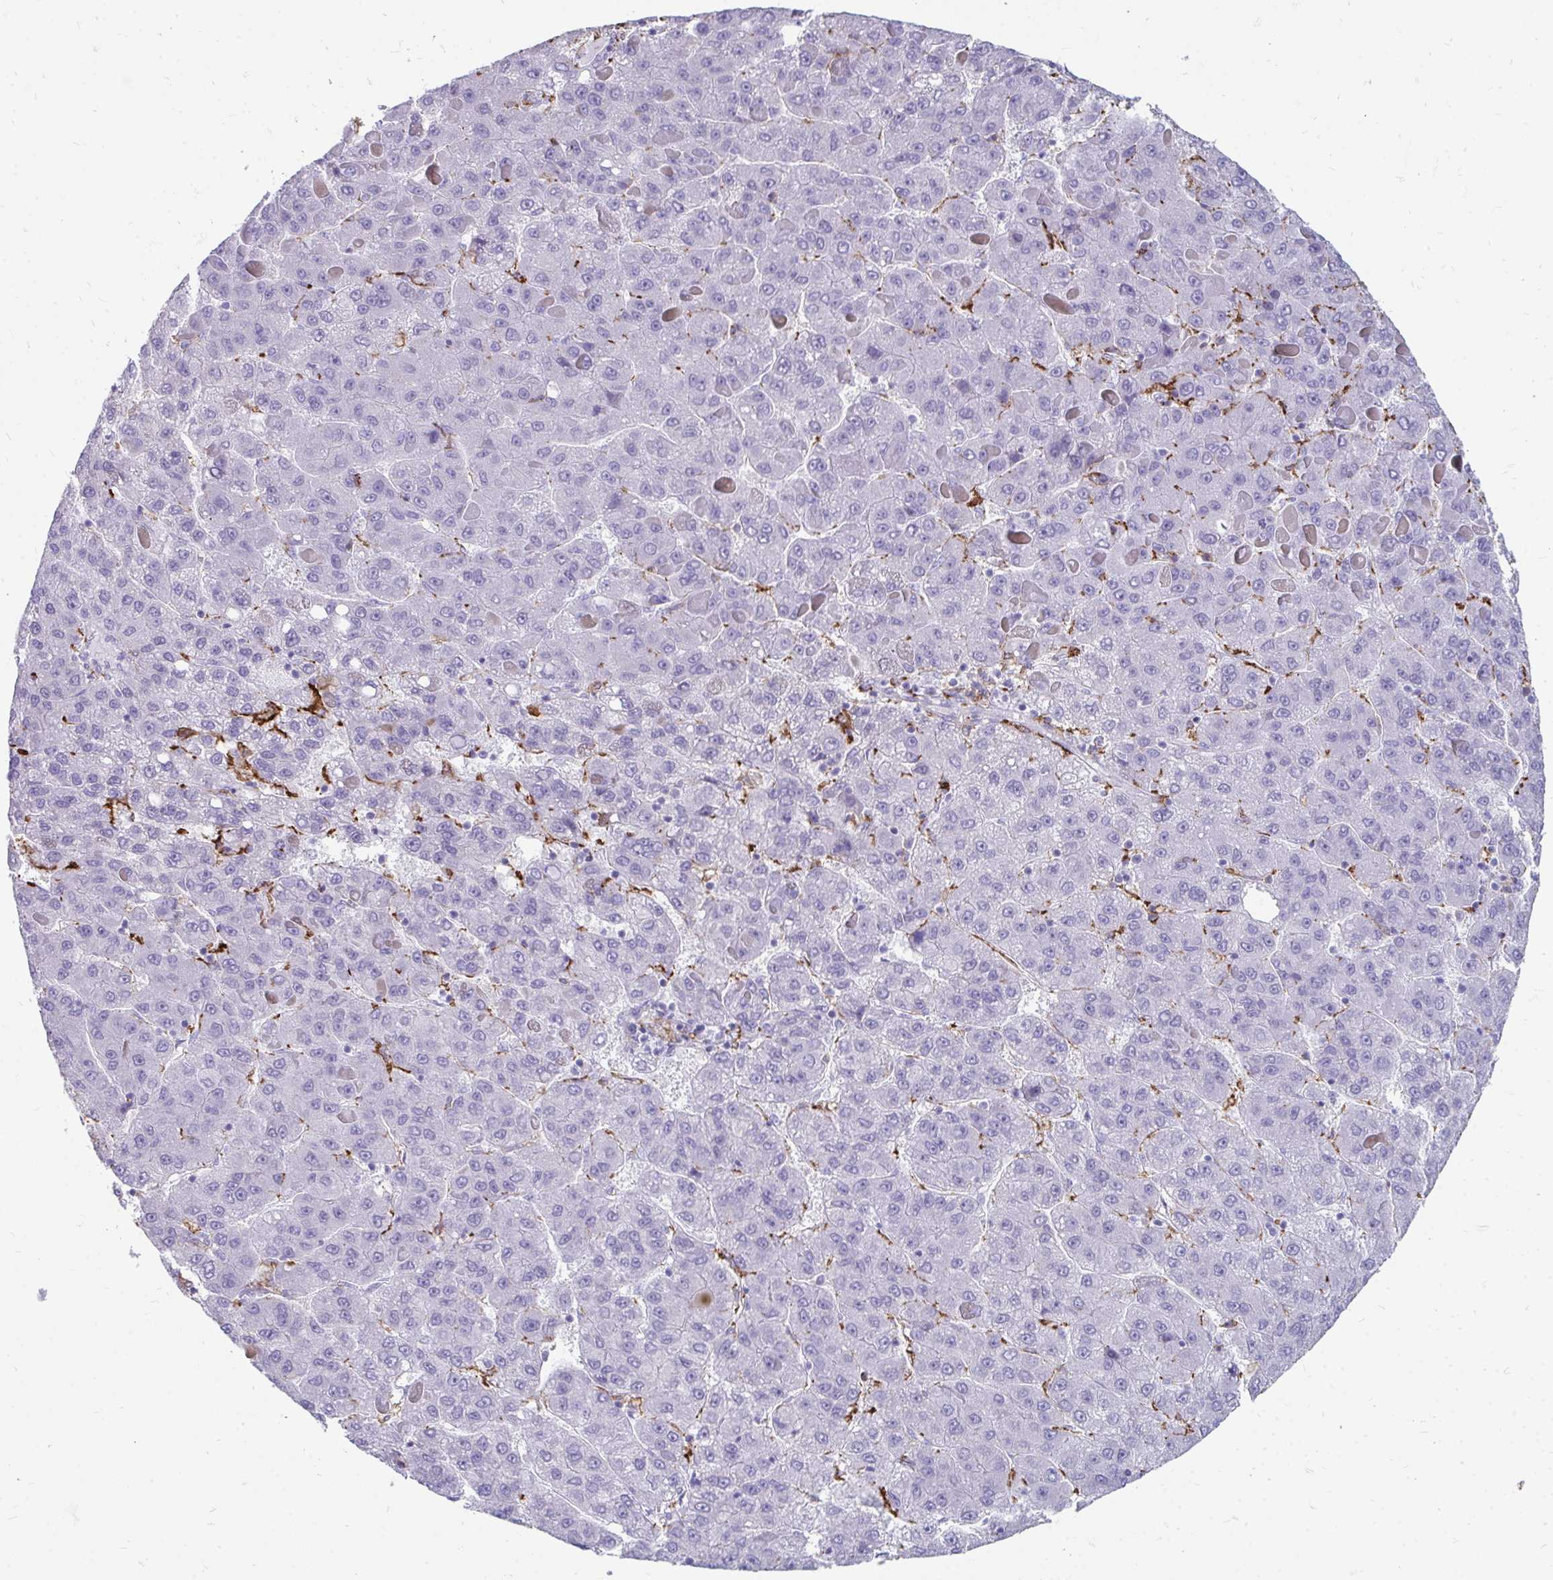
{"staining": {"intensity": "negative", "quantity": "none", "location": "none"}, "tissue": "liver cancer", "cell_type": "Tumor cells", "image_type": "cancer", "snomed": [{"axis": "morphology", "description": "Carcinoma, Hepatocellular, NOS"}, {"axis": "topography", "description": "Liver"}], "caption": "Tumor cells show no significant protein expression in hepatocellular carcinoma (liver).", "gene": "CD163", "patient": {"sex": "female", "age": 82}}